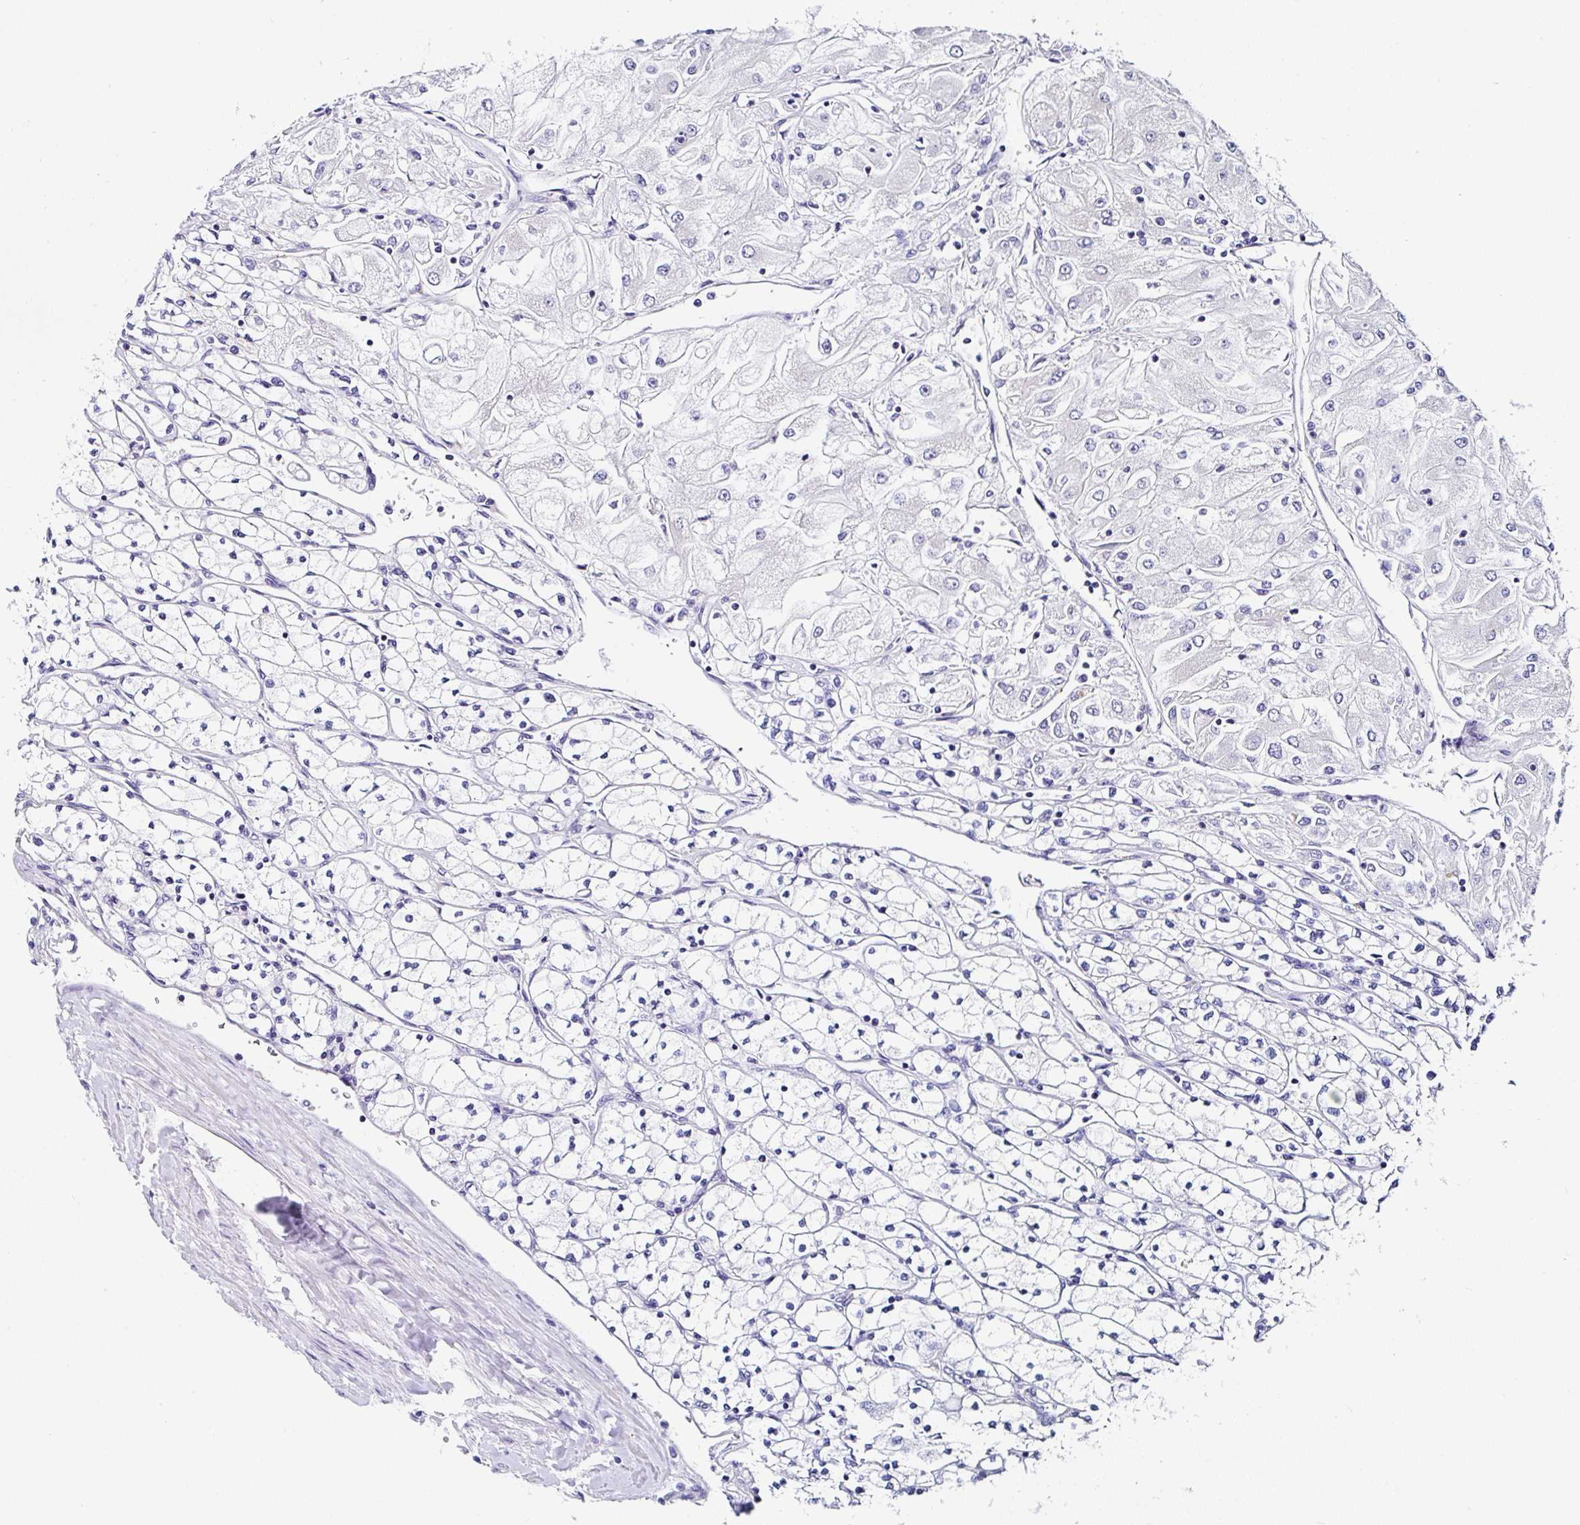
{"staining": {"intensity": "negative", "quantity": "none", "location": "none"}, "tissue": "renal cancer", "cell_type": "Tumor cells", "image_type": "cancer", "snomed": [{"axis": "morphology", "description": "Adenocarcinoma, NOS"}, {"axis": "topography", "description": "Kidney"}], "caption": "An image of adenocarcinoma (renal) stained for a protein displays no brown staining in tumor cells.", "gene": "TMPRSS11E", "patient": {"sex": "male", "age": 80}}